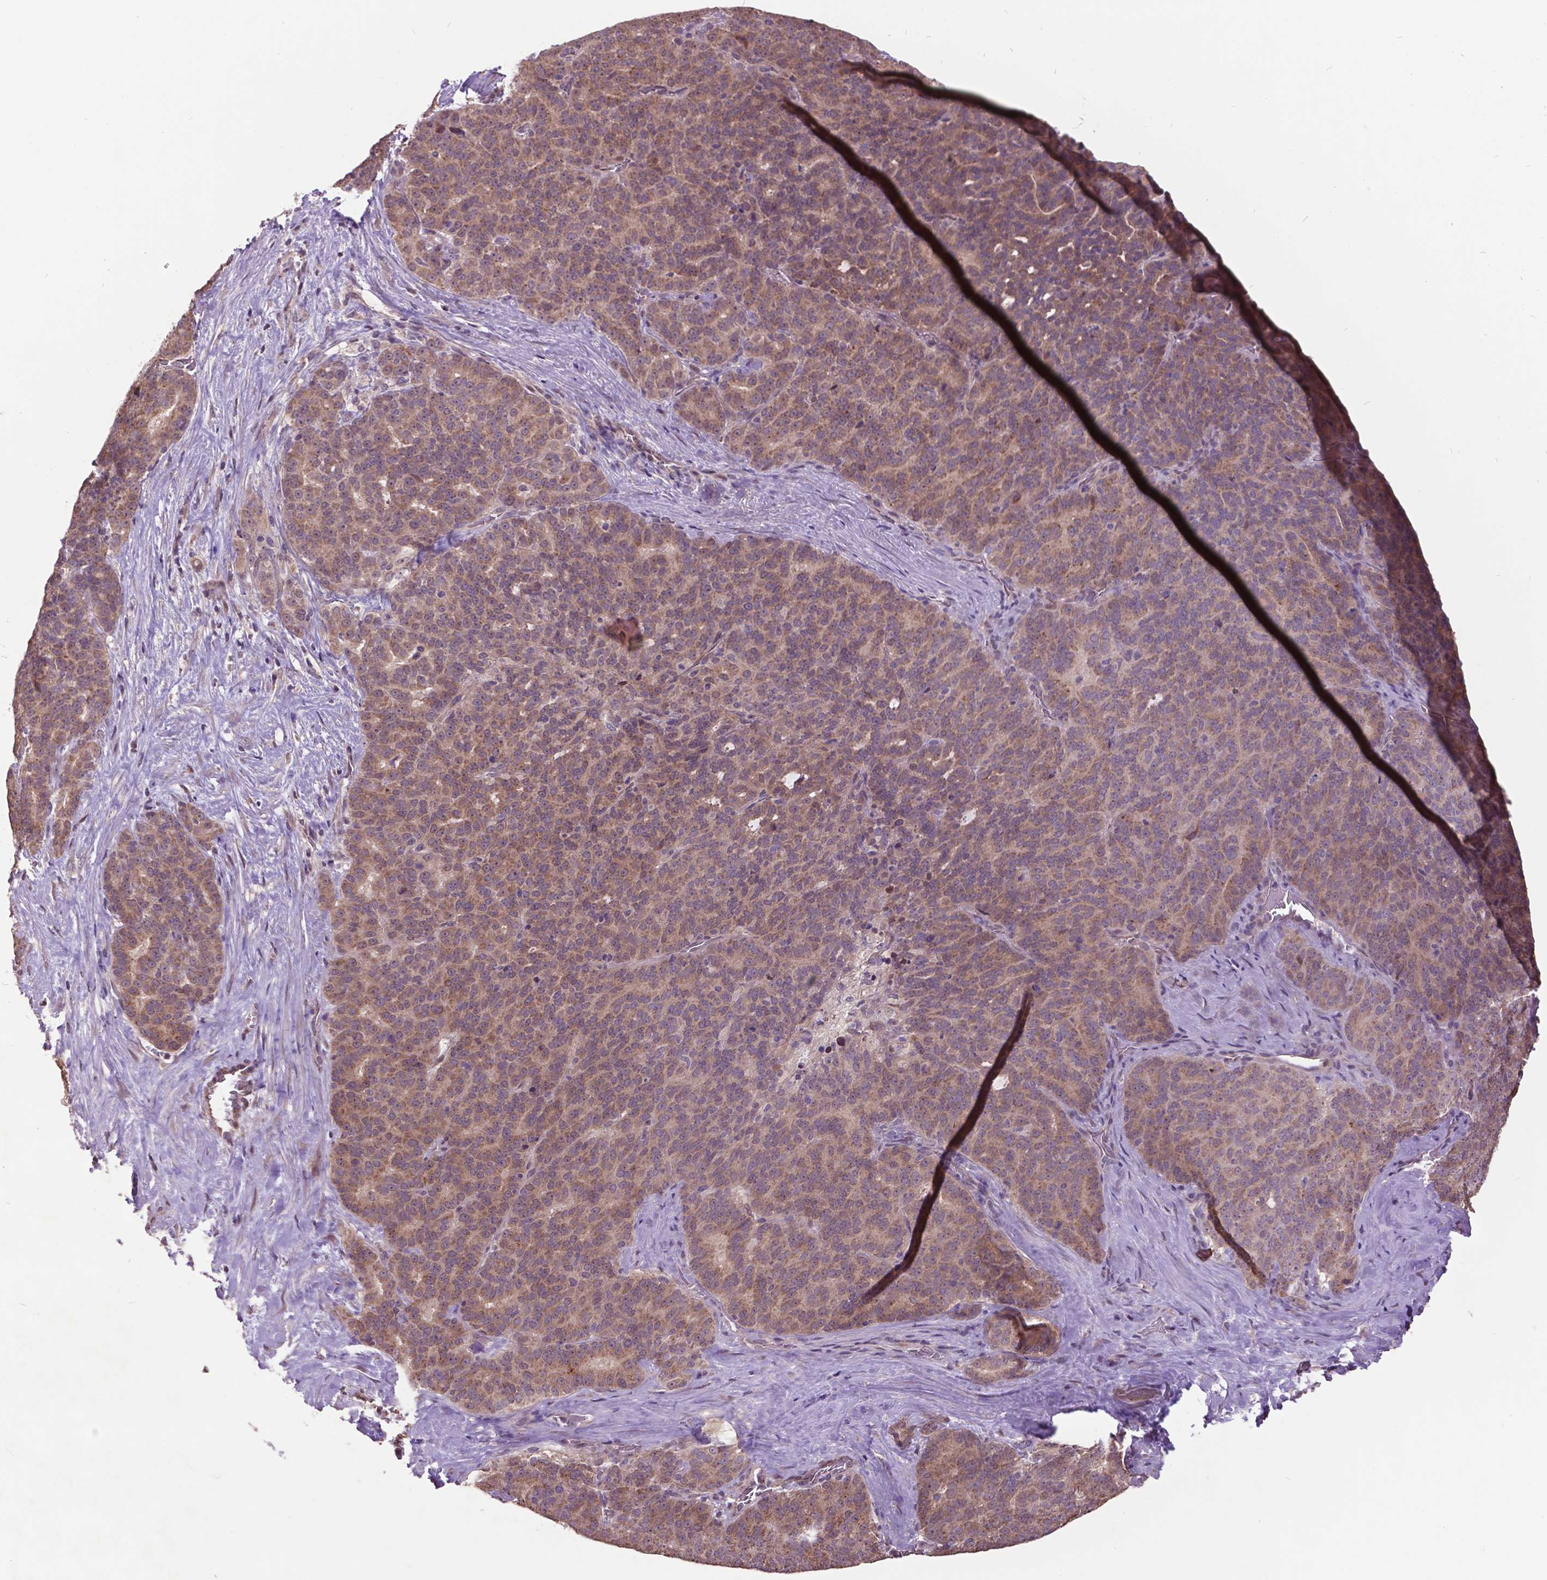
{"staining": {"intensity": "weak", "quantity": ">75%", "location": "cytoplasmic/membranous"}, "tissue": "liver cancer", "cell_type": "Tumor cells", "image_type": "cancer", "snomed": [{"axis": "morphology", "description": "Cholangiocarcinoma"}, {"axis": "topography", "description": "Liver"}], "caption": "Liver cancer (cholangiocarcinoma) stained with DAB (3,3'-diaminobenzidine) immunohistochemistry displays low levels of weak cytoplasmic/membranous staining in about >75% of tumor cells. (Stains: DAB (3,3'-diaminobenzidine) in brown, nuclei in blue, Microscopy: brightfield microscopy at high magnification).", "gene": "AP1S3", "patient": {"sex": "female", "age": 47}}